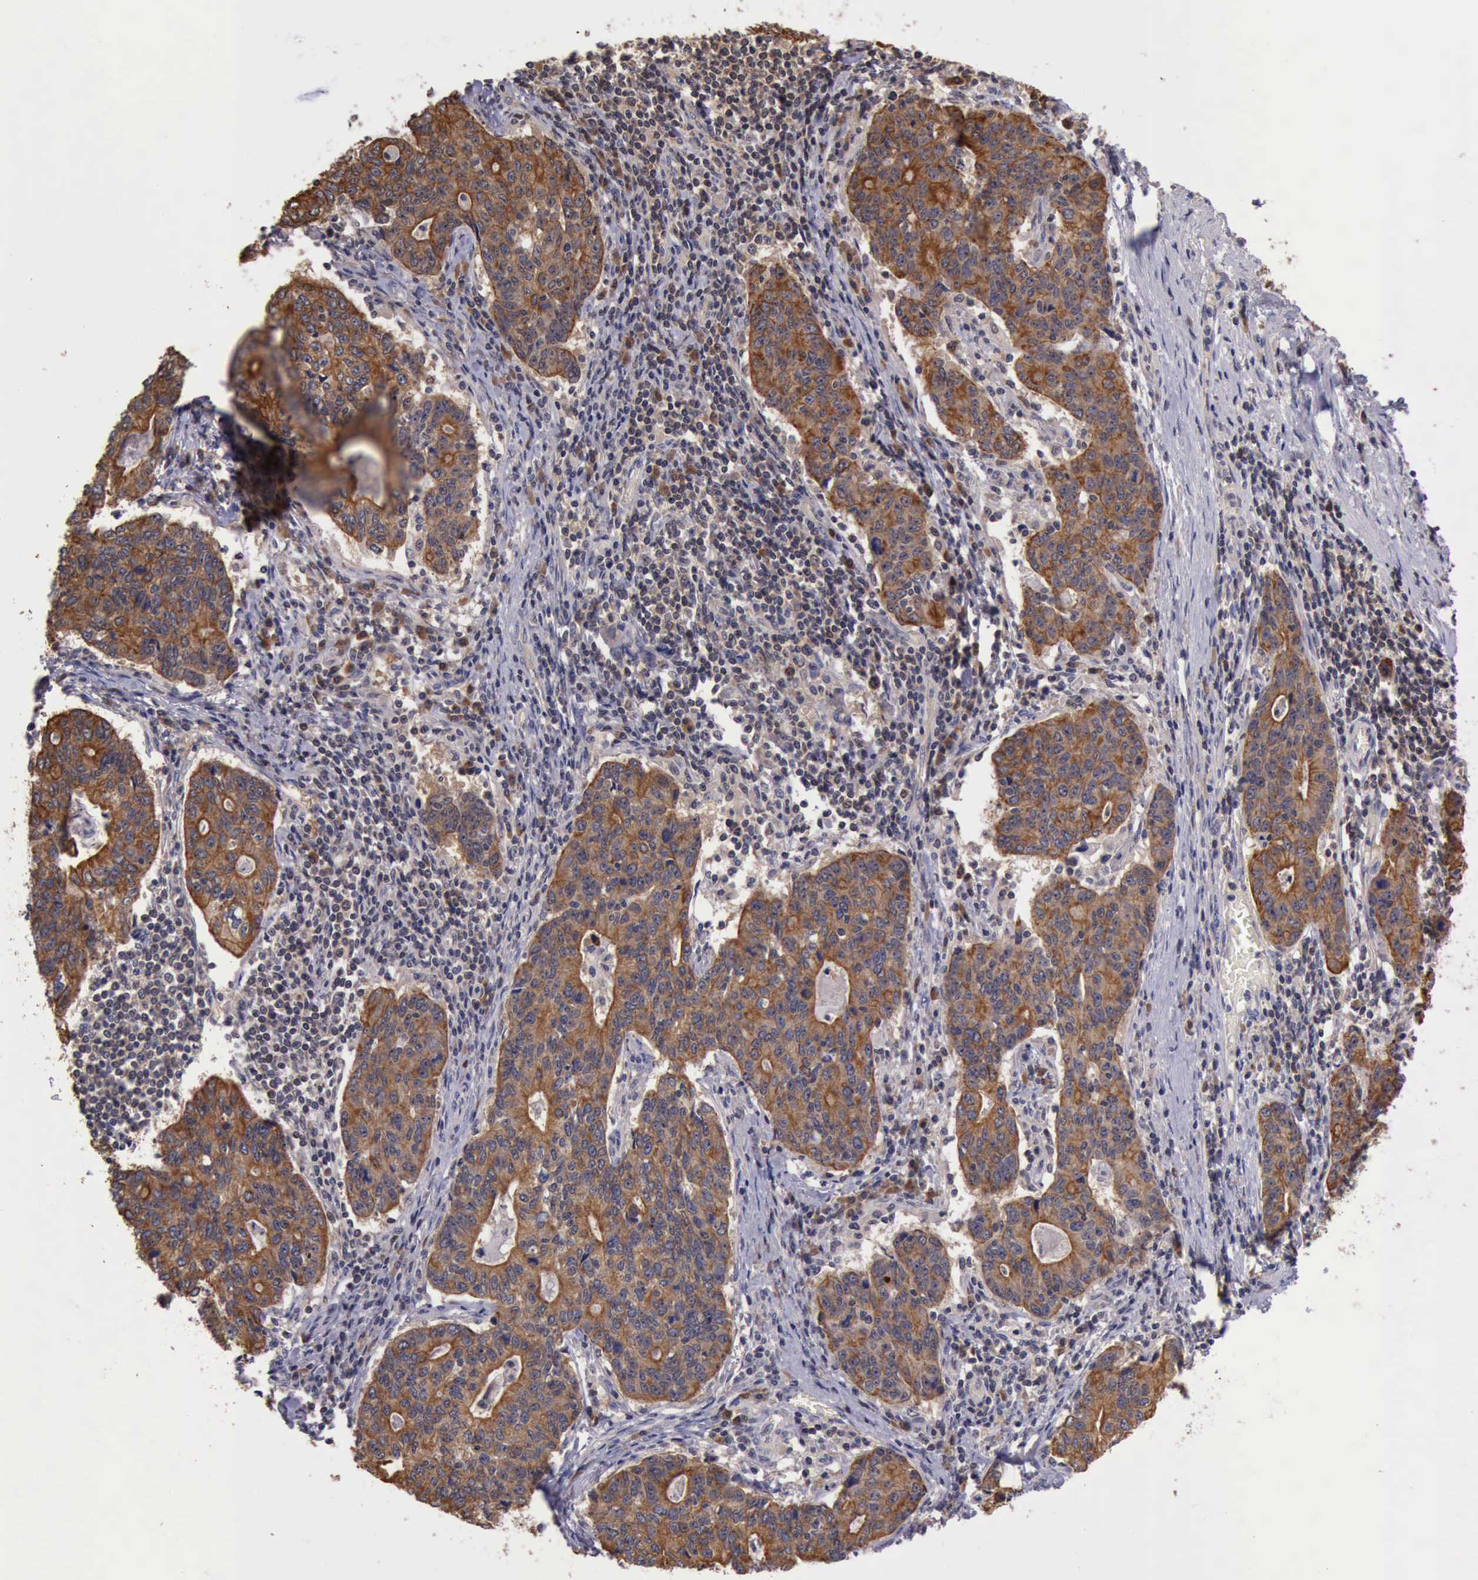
{"staining": {"intensity": "moderate", "quantity": ">75%", "location": "cytoplasmic/membranous"}, "tissue": "stomach cancer", "cell_type": "Tumor cells", "image_type": "cancer", "snomed": [{"axis": "morphology", "description": "Adenocarcinoma, NOS"}, {"axis": "topography", "description": "Esophagus"}, {"axis": "topography", "description": "Stomach"}], "caption": "A brown stain highlights moderate cytoplasmic/membranous staining of a protein in stomach cancer tumor cells.", "gene": "RAB39B", "patient": {"sex": "male", "age": 74}}